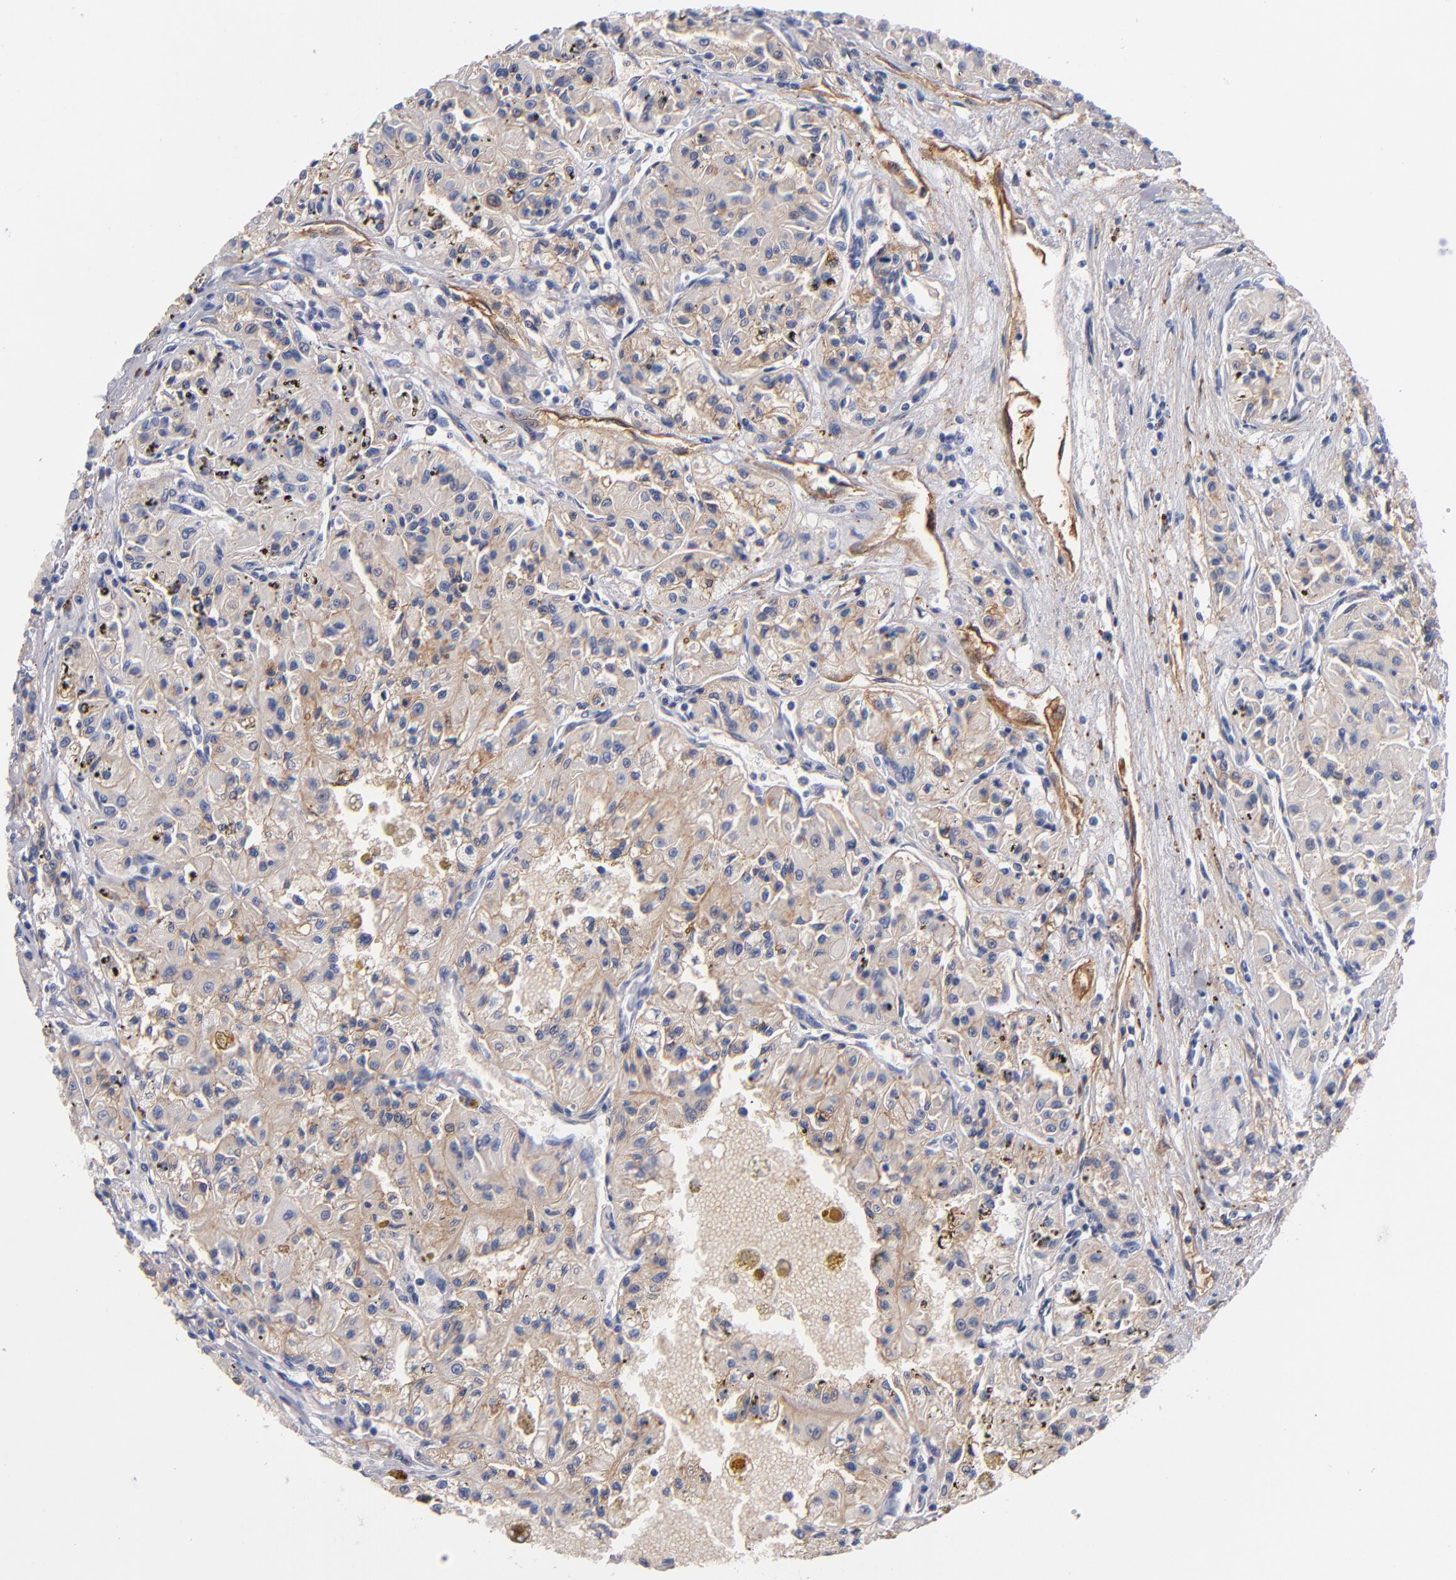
{"staining": {"intensity": "weak", "quantity": ">75%", "location": "cytoplasmic/membranous"}, "tissue": "renal cancer", "cell_type": "Tumor cells", "image_type": "cancer", "snomed": [{"axis": "morphology", "description": "Adenocarcinoma, NOS"}, {"axis": "topography", "description": "Kidney"}], "caption": "Tumor cells show weak cytoplasmic/membranous staining in approximately >75% of cells in renal adenocarcinoma.", "gene": "PLSCR4", "patient": {"sex": "male", "age": 78}}